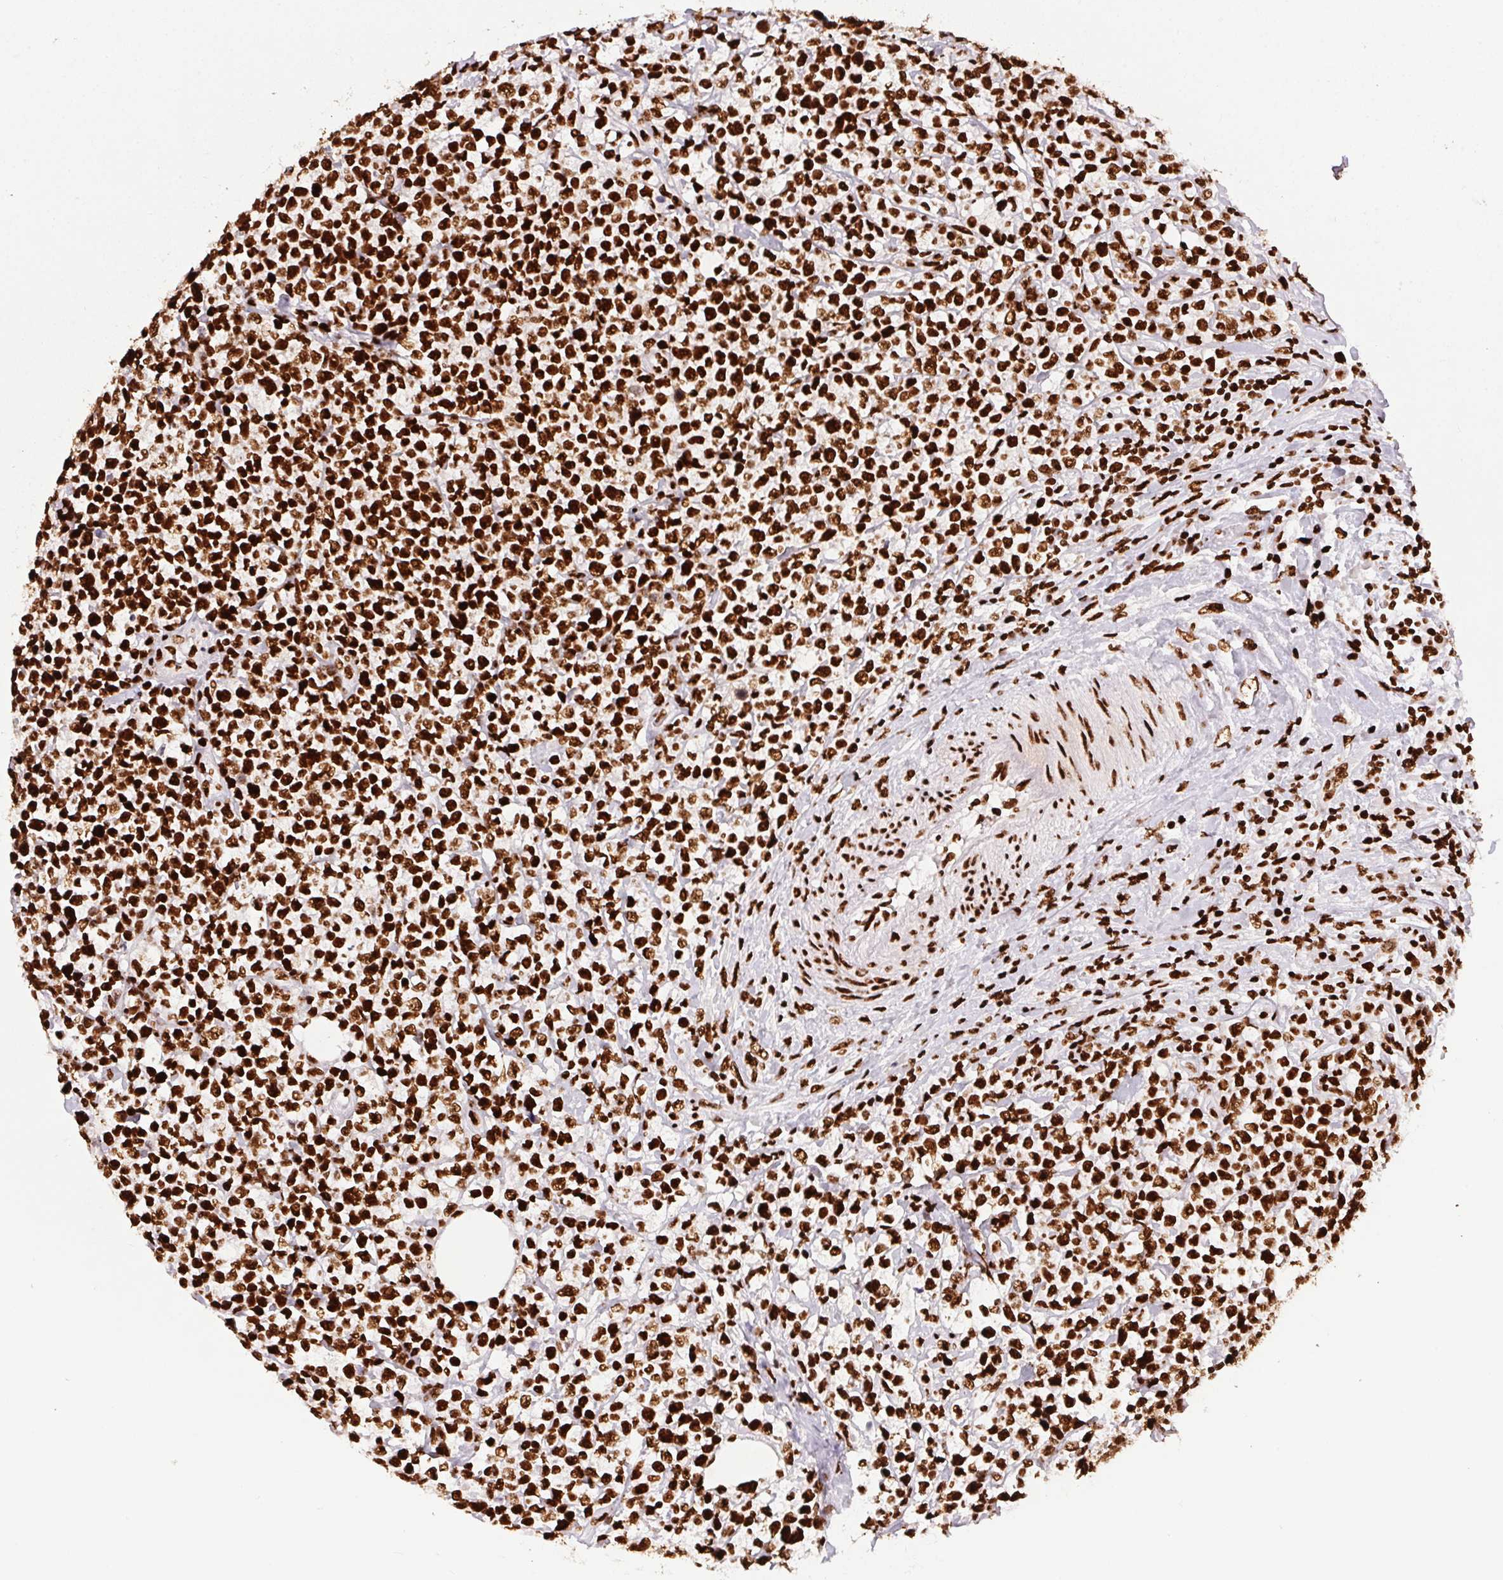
{"staining": {"intensity": "strong", "quantity": ">75%", "location": "nuclear"}, "tissue": "lymphoma", "cell_type": "Tumor cells", "image_type": "cancer", "snomed": [{"axis": "morphology", "description": "Malignant lymphoma, non-Hodgkin's type, High grade"}, {"axis": "topography", "description": "Soft tissue"}], "caption": "Strong nuclear protein positivity is seen in approximately >75% of tumor cells in lymphoma.", "gene": "PAGE3", "patient": {"sex": "female", "age": 56}}